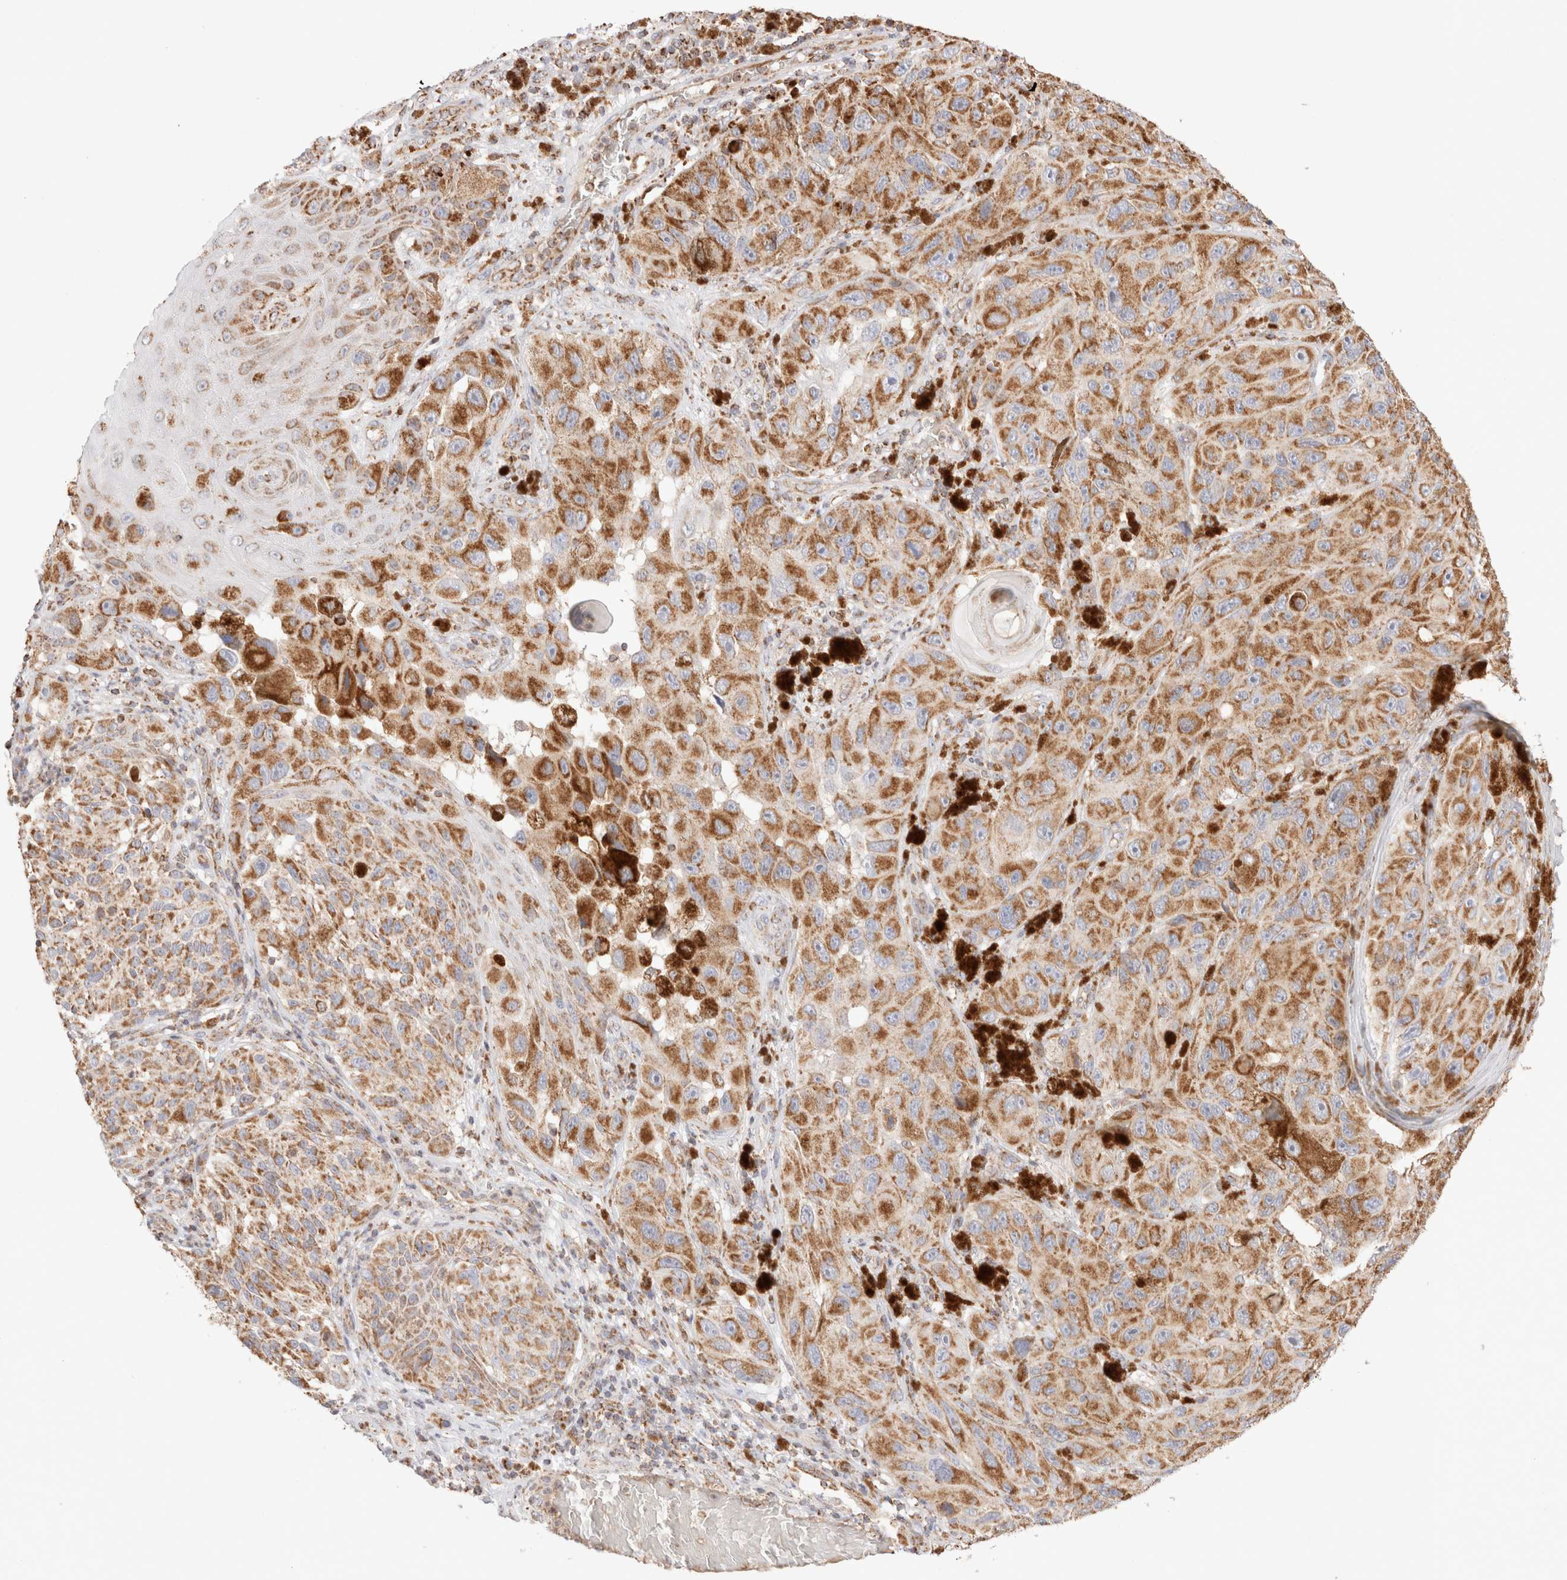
{"staining": {"intensity": "moderate", "quantity": ">75%", "location": "cytoplasmic/membranous"}, "tissue": "melanoma", "cell_type": "Tumor cells", "image_type": "cancer", "snomed": [{"axis": "morphology", "description": "Malignant melanoma, NOS"}, {"axis": "topography", "description": "Skin"}], "caption": "Immunohistochemistry micrograph of human malignant melanoma stained for a protein (brown), which demonstrates medium levels of moderate cytoplasmic/membranous staining in approximately >75% of tumor cells.", "gene": "TMPPE", "patient": {"sex": "female", "age": 73}}